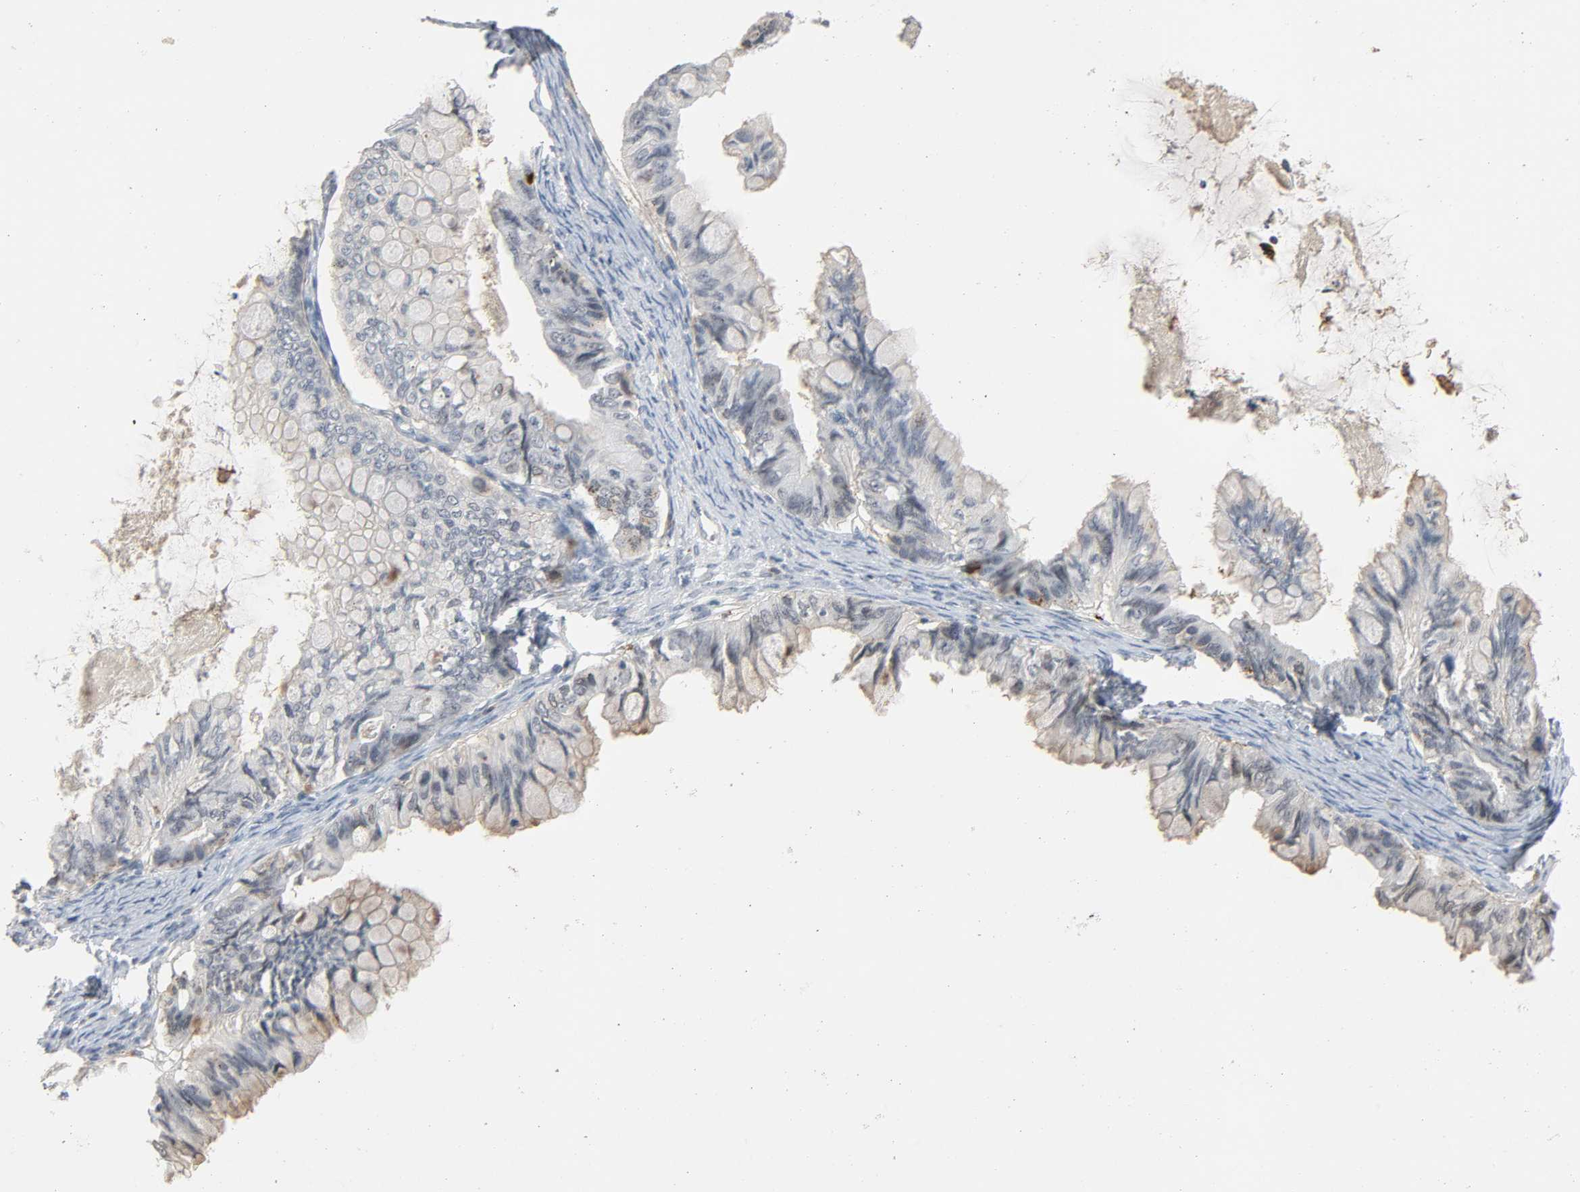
{"staining": {"intensity": "moderate", "quantity": "<25%", "location": "cytoplasmic/membranous"}, "tissue": "ovarian cancer", "cell_type": "Tumor cells", "image_type": "cancer", "snomed": [{"axis": "morphology", "description": "Cystadenocarcinoma, mucinous, NOS"}, {"axis": "topography", "description": "Ovary"}], "caption": "Immunohistochemical staining of mucinous cystadenocarcinoma (ovarian) displays low levels of moderate cytoplasmic/membranous protein expression in about <25% of tumor cells. Using DAB (3,3'-diaminobenzidine) (brown) and hematoxylin (blue) stains, captured at high magnification using brightfield microscopy.", "gene": "CD4", "patient": {"sex": "female", "age": 80}}